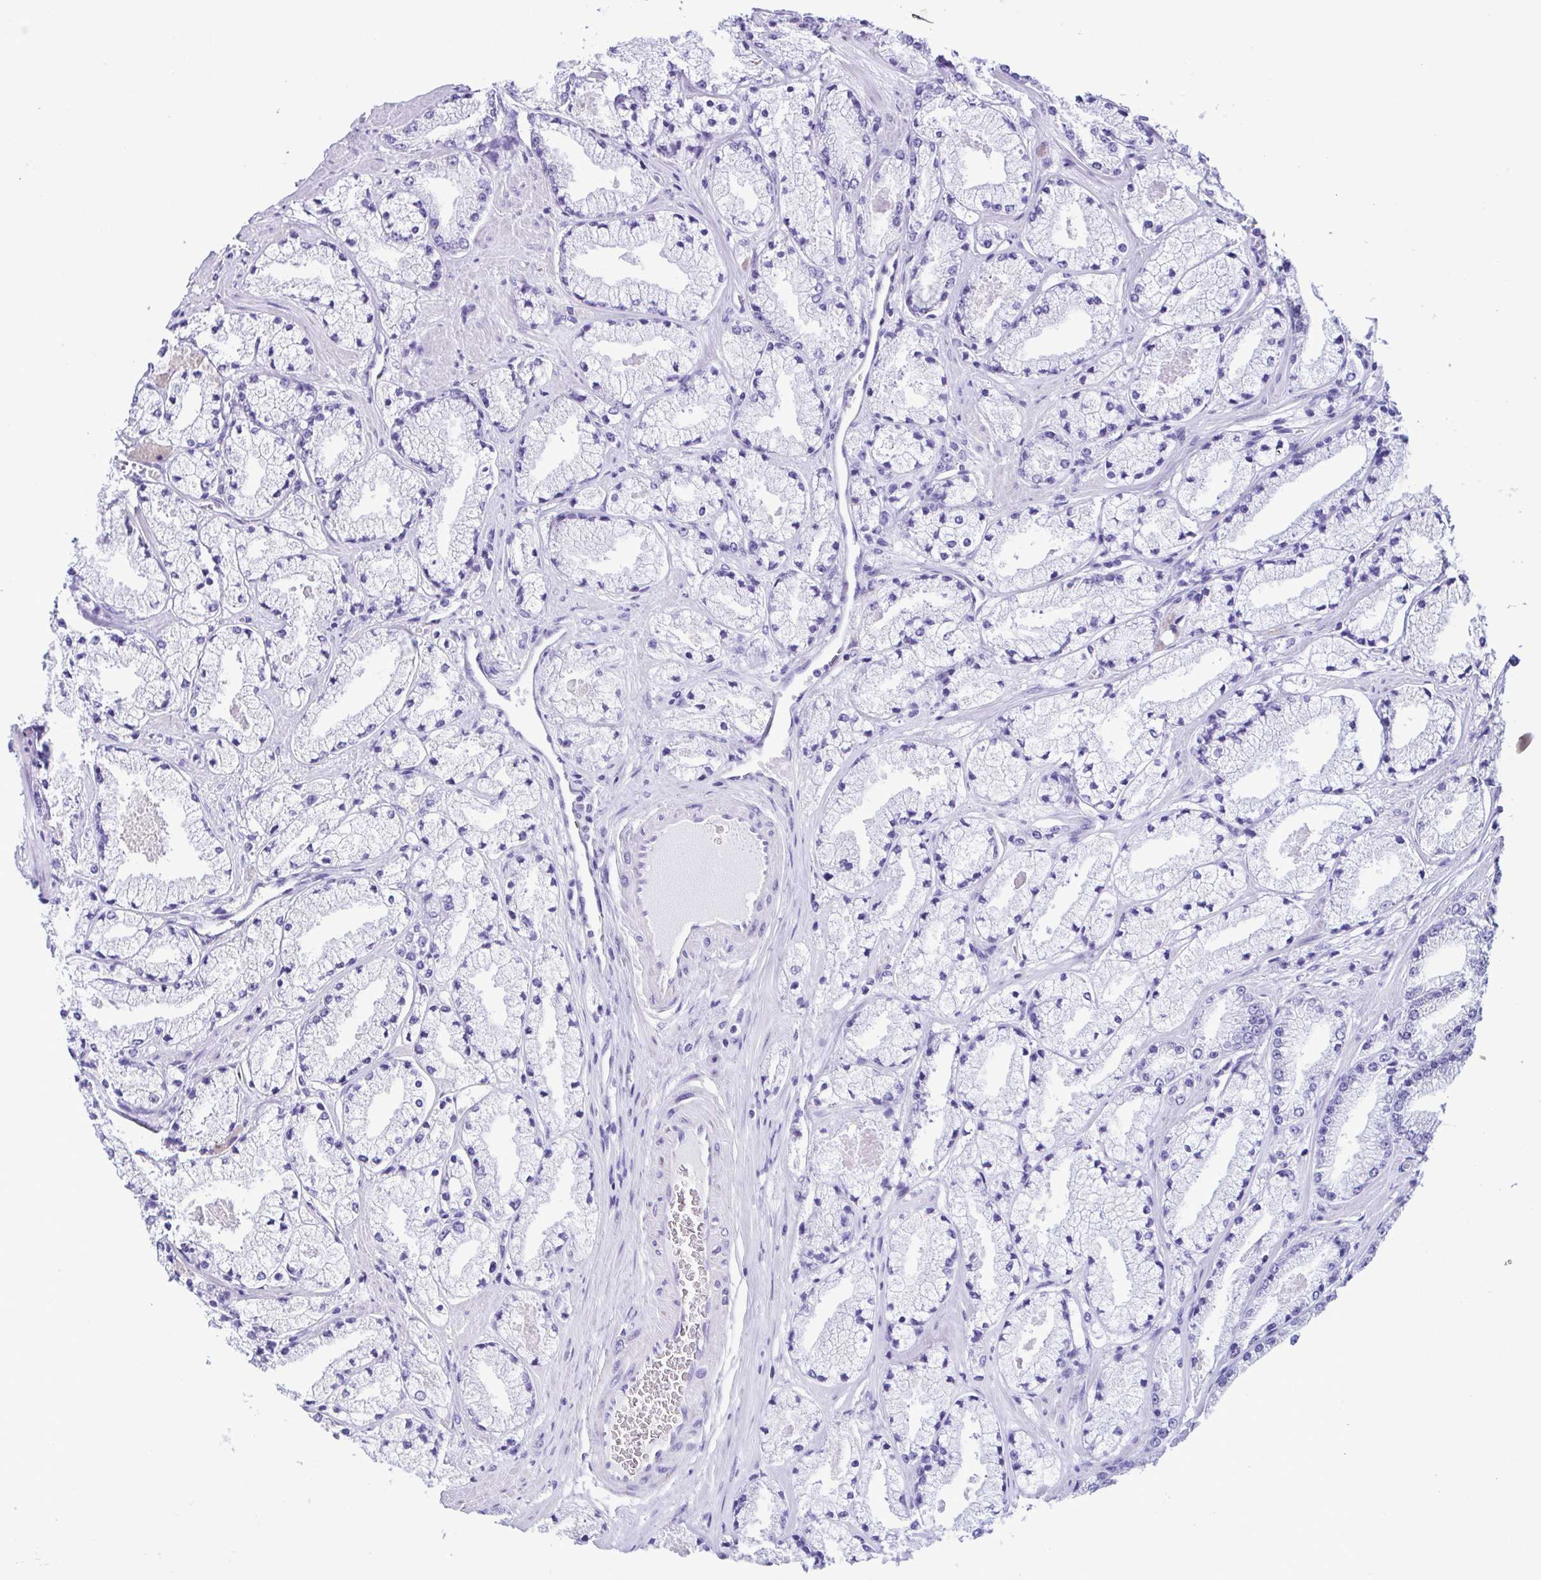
{"staining": {"intensity": "negative", "quantity": "none", "location": "none"}, "tissue": "prostate cancer", "cell_type": "Tumor cells", "image_type": "cancer", "snomed": [{"axis": "morphology", "description": "Adenocarcinoma, High grade"}, {"axis": "topography", "description": "Prostate"}], "caption": "Tumor cells are negative for protein expression in human high-grade adenocarcinoma (prostate). (DAB IHC visualized using brightfield microscopy, high magnification).", "gene": "ACTRT3", "patient": {"sex": "male", "age": 63}}